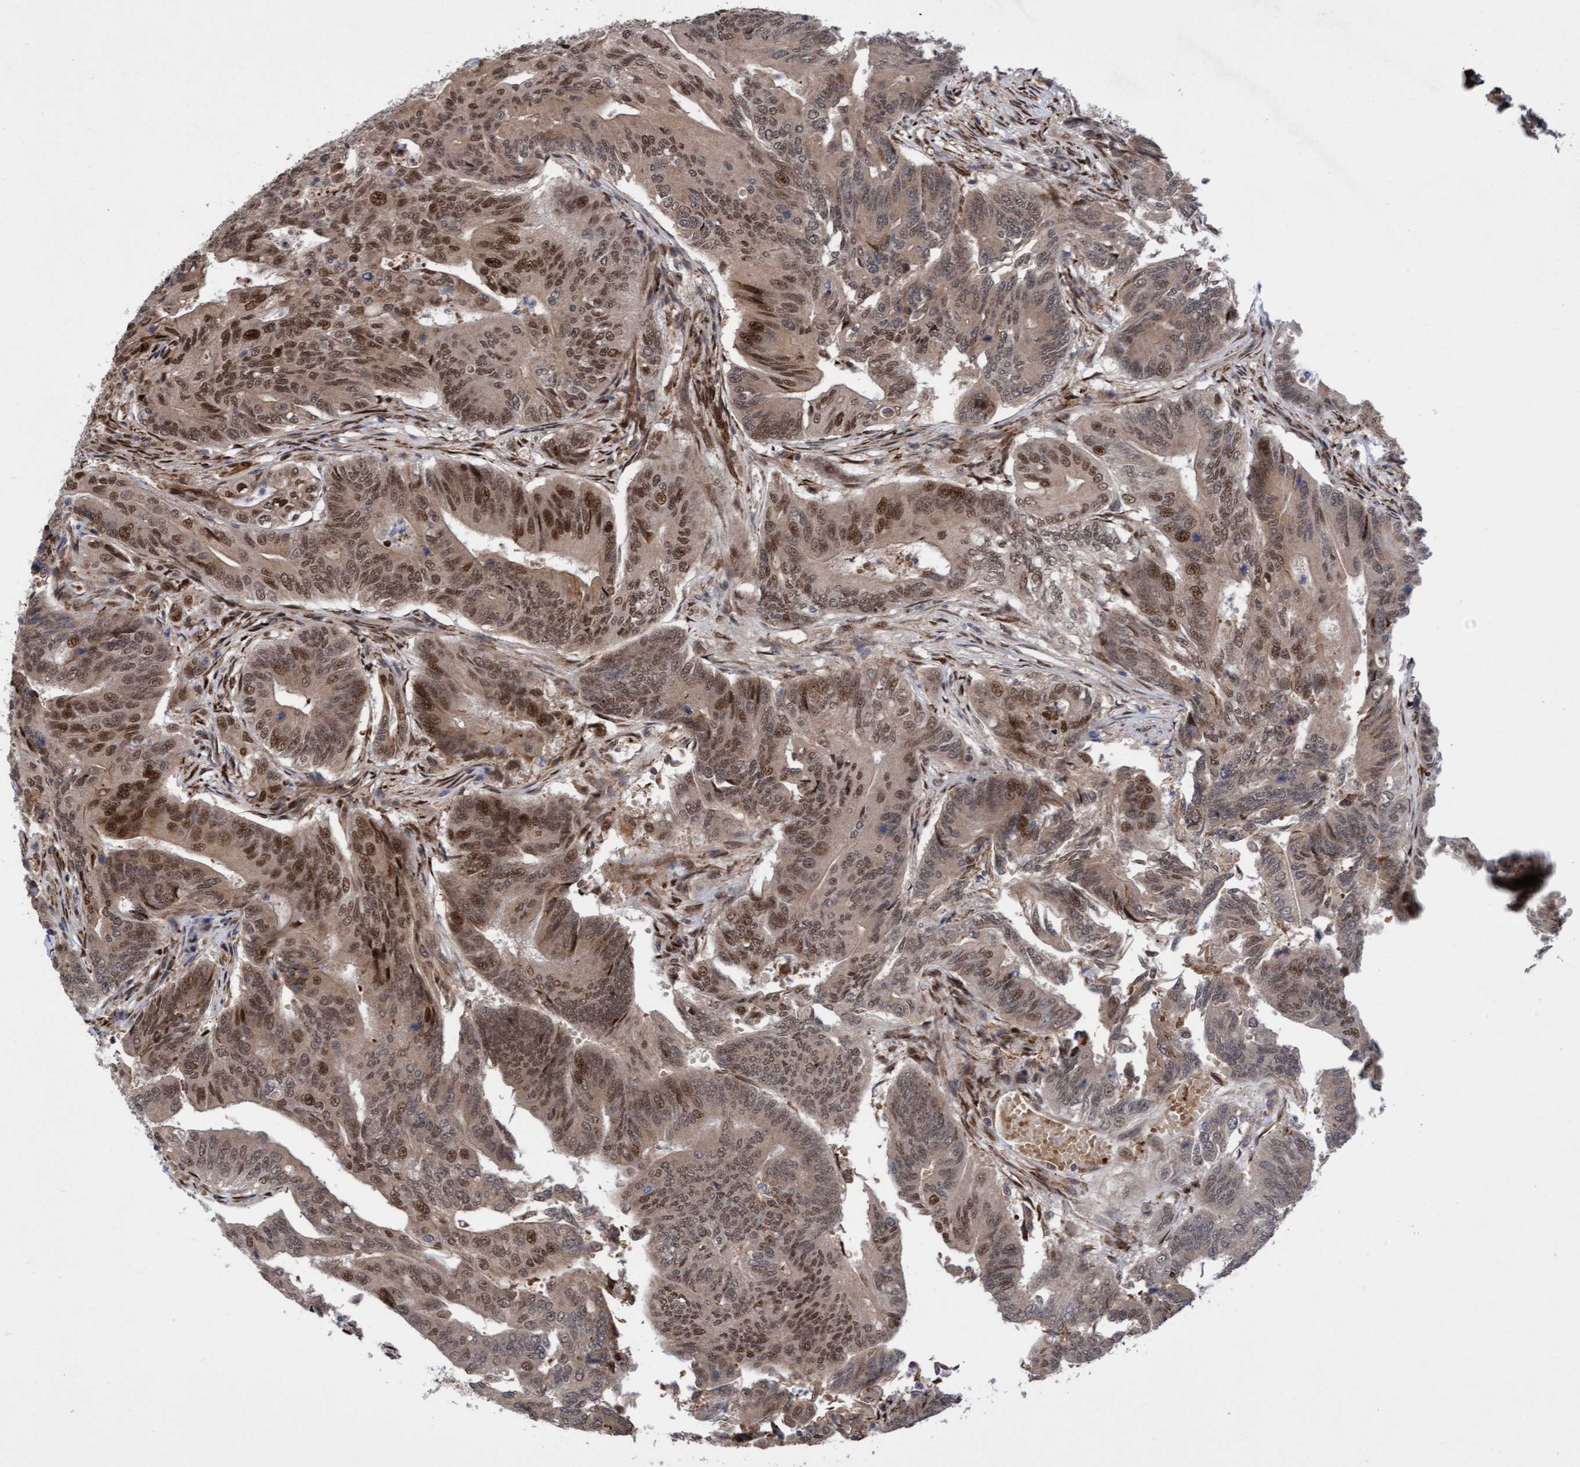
{"staining": {"intensity": "moderate", "quantity": ">75%", "location": "cytoplasmic/membranous,nuclear"}, "tissue": "colorectal cancer", "cell_type": "Tumor cells", "image_type": "cancer", "snomed": [{"axis": "morphology", "description": "Adenoma, NOS"}, {"axis": "morphology", "description": "Adenocarcinoma, NOS"}, {"axis": "topography", "description": "Colon"}], "caption": "Immunohistochemical staining of colorectal cancer (adenoma) exhibits moderate cytoplasmic/membranous and nuclear protein expression in approximately >75% of tumor cells.", "gene": "TANC2", "patient": {"sex": "male", "age": 79}}